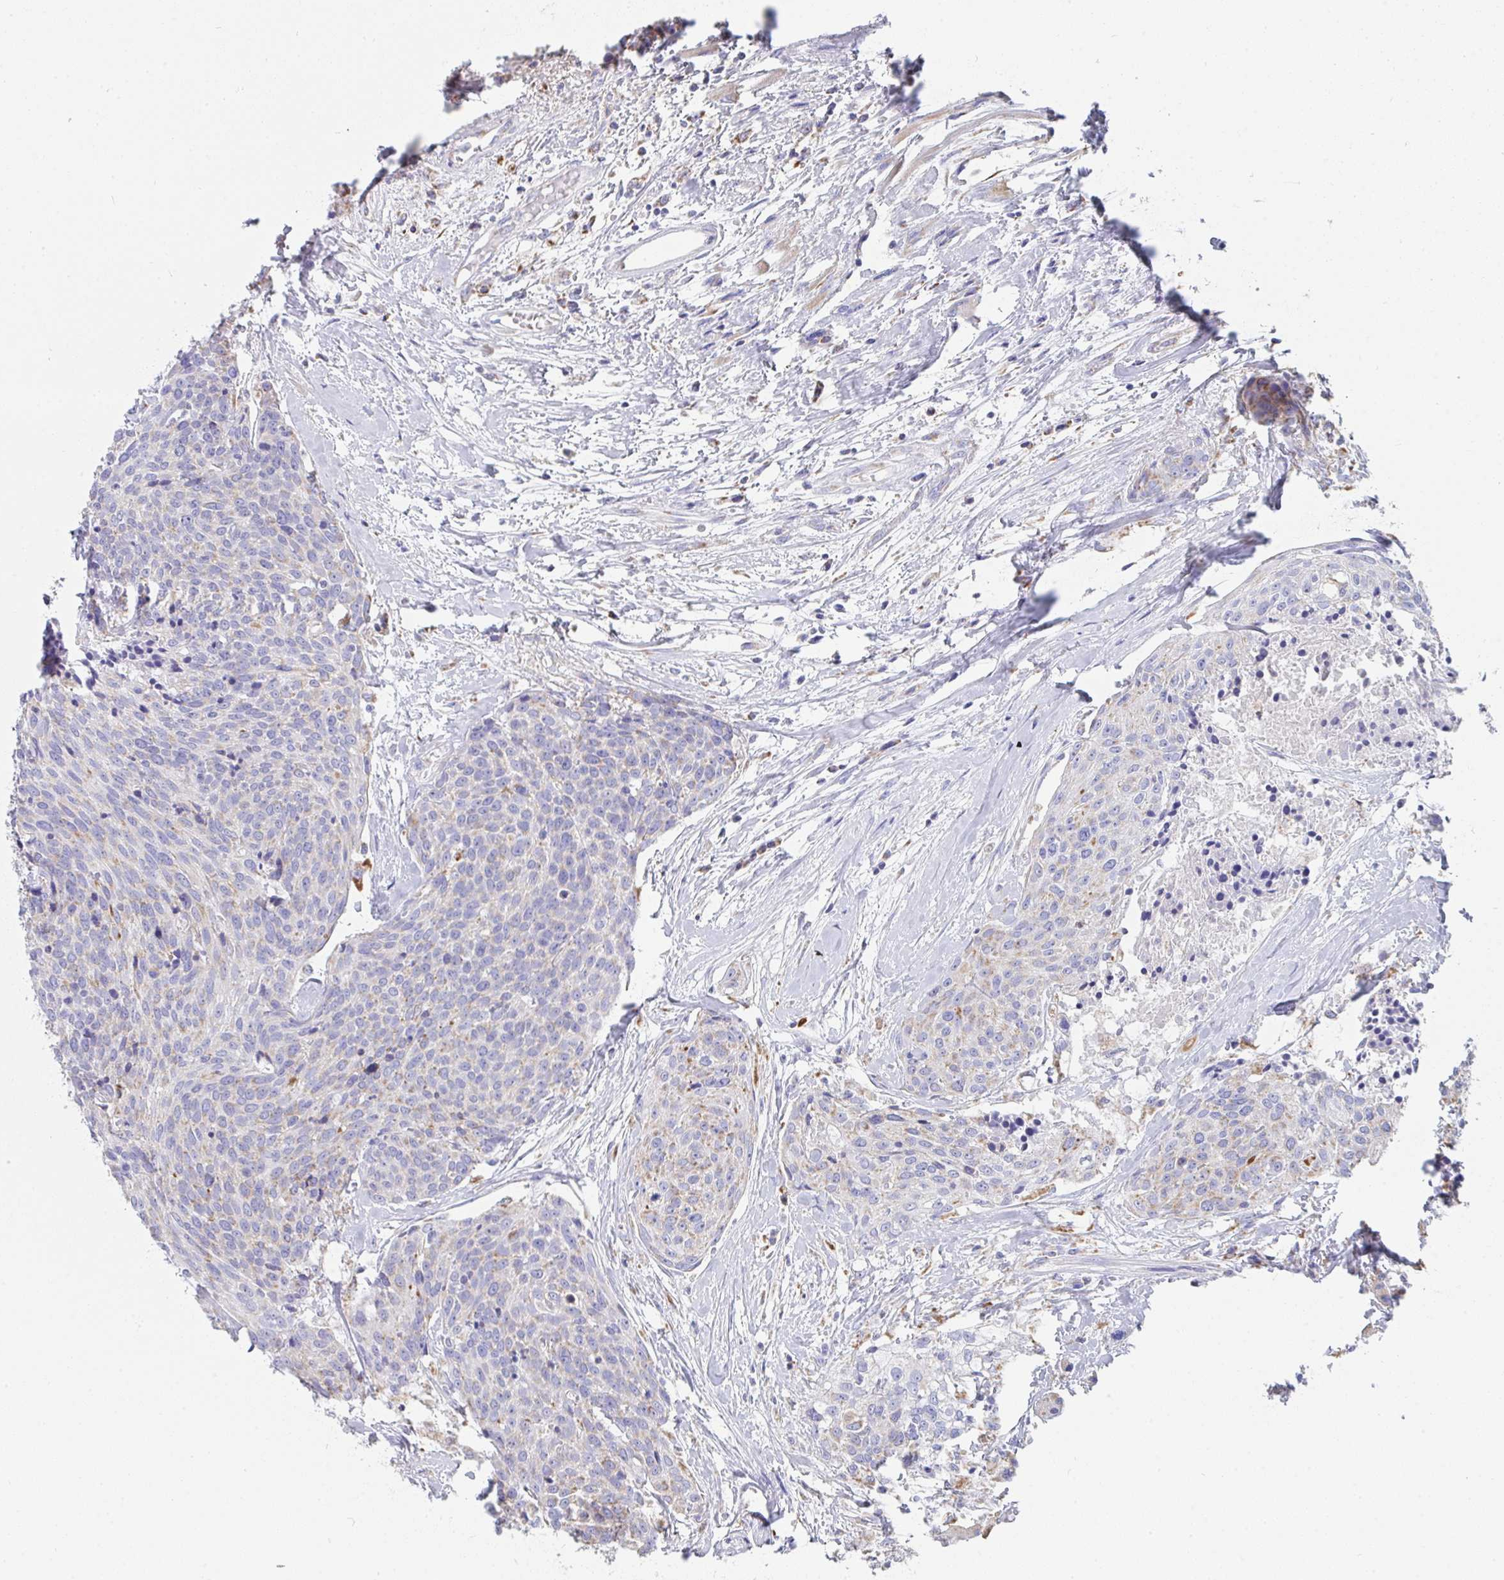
{"staining": {"intensity": "moderate", "quantity": "<25%", "location": "cytoplasmic/membranous"}, "tissue": "head and neck cancer", "cell_type": "Tumor cells", "image_type": "cancer", "snomed": [{"axis": "morphology", "description": "Squamous cell carcinoma, NOS"}, {"axis": "topography", "description": "Oral tissue"}, {"axis": "topography", "description": "Head-Neck"}], "caption": "Immunohistochemistry micrograph of human squamous cell carcinoma (head and neck) stained for a protein (brown), which exhibits low levels of moderate cytoplasmic/membranous expression in approximately <25% of tumor cells.", "gene": "AIFM1", "patient": {"sex": "male", "age": 64}}